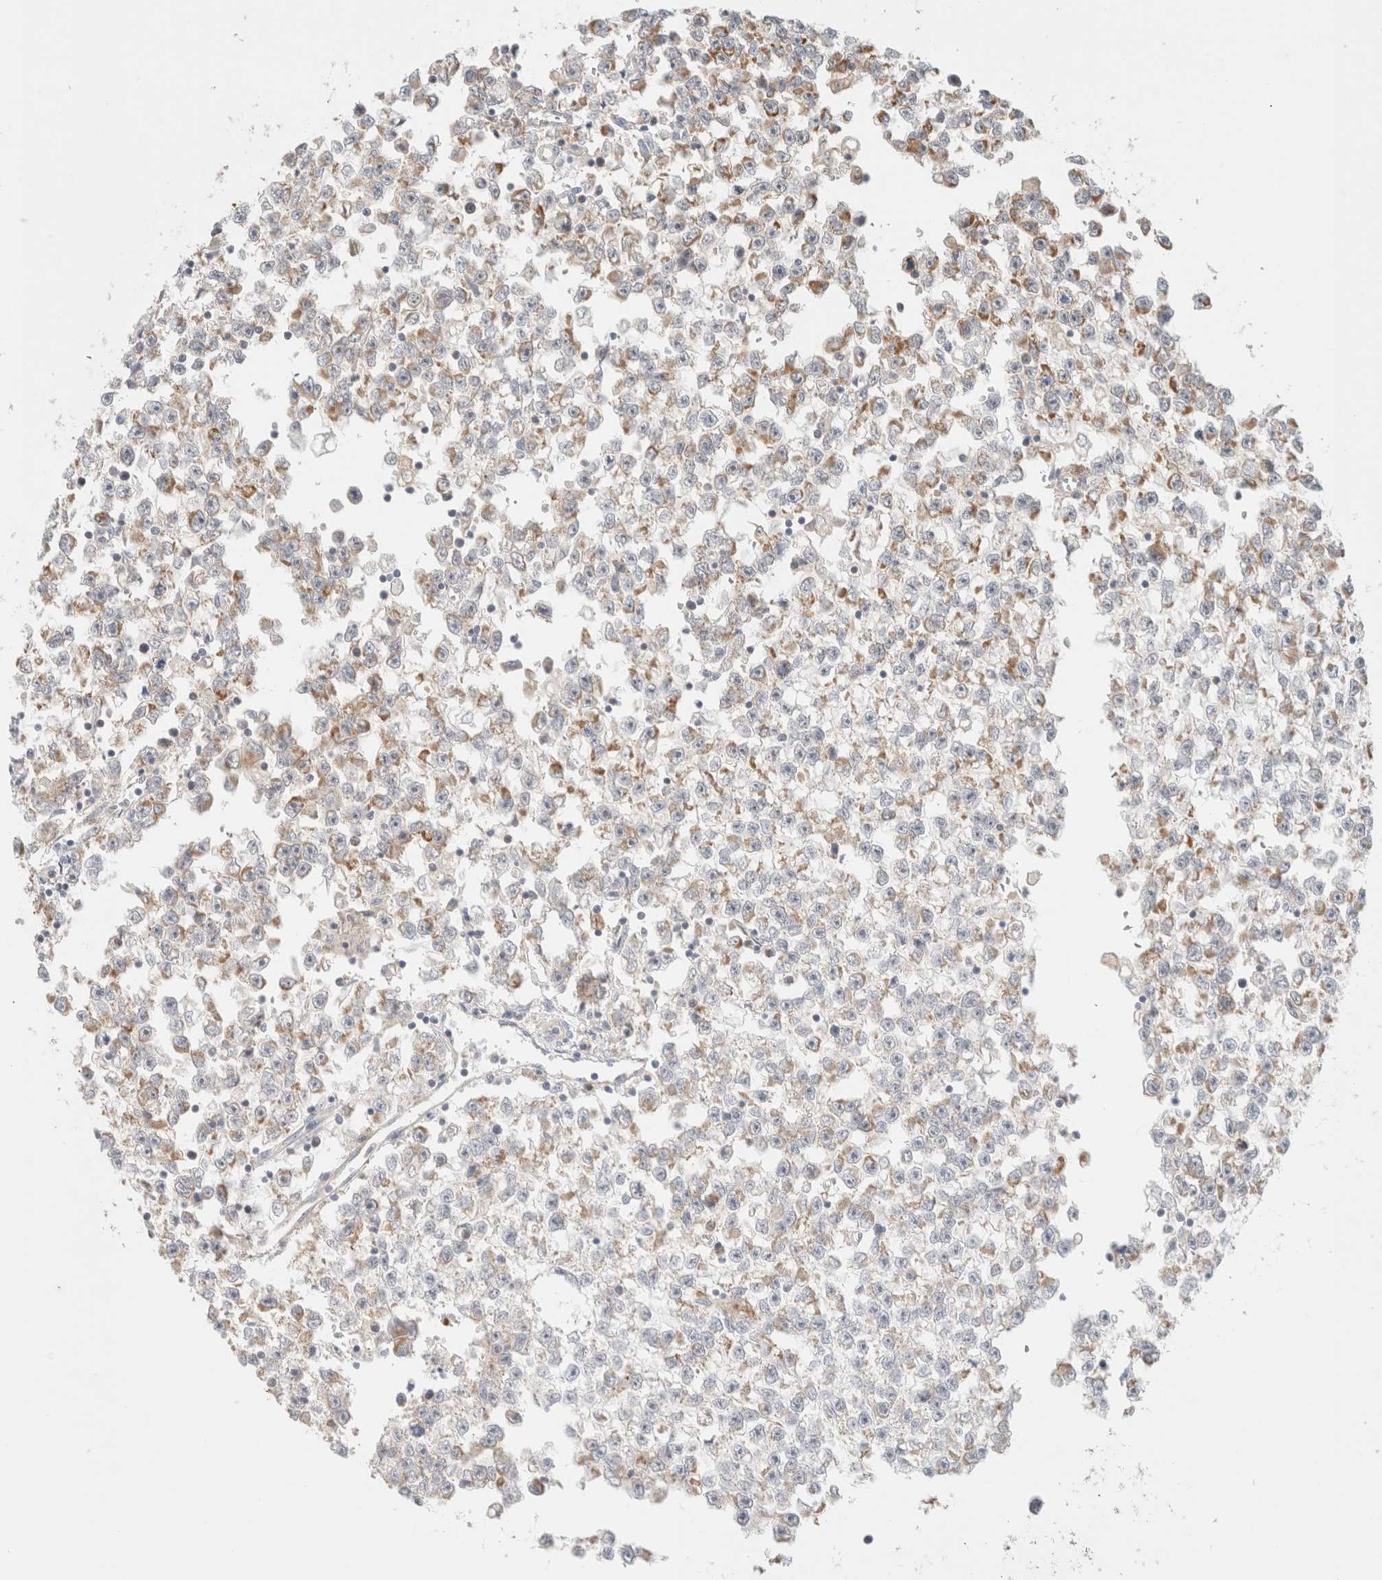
{"staining": {"intensity": "weak", "quantity": "<25%", "location": "cytoplasmic/membranous"}, "tissue": "testis cancer", "cell_type": "Tumor cells", "image_type": "cancer", "snomed": [{"axis": "morphology", "description": "Seminoma, NOS"}, {"axis": "morphology", "description": "Carcinoma, Embryonal, NOS"}, {"axis": "topography", "description": "Testis"}], "caption": "Photomicrograph shows no protein staining in tumor cells of testis seminoma tissue.", "gene": "MRM3", "patient": {"sex": "male", "age": 51}}